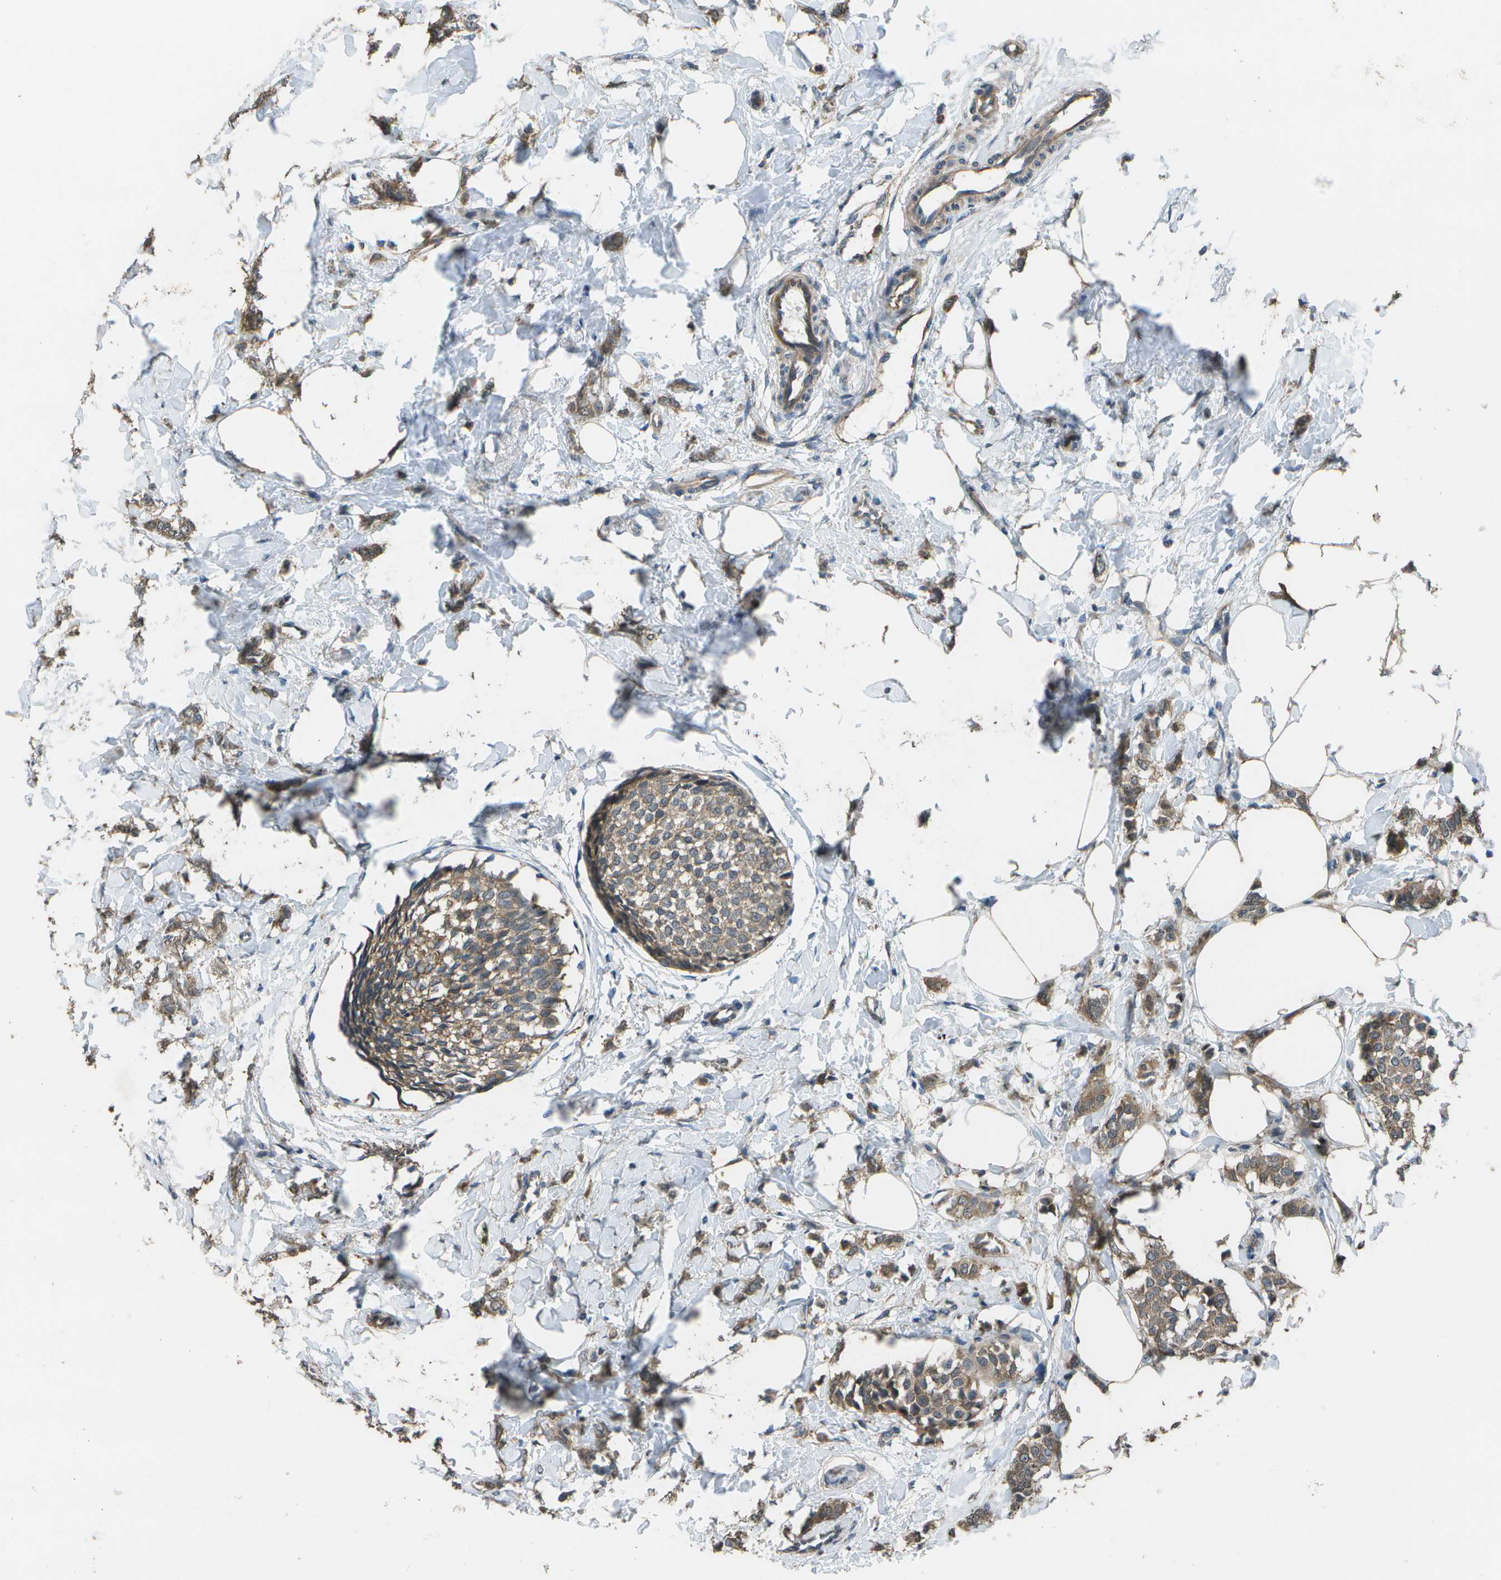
{"staining": {"intensity": "moderate", "quantity": ">75%", "location": "cytoplasmic/membranous"}, "tissue": "breast cancer", "cell_type": "Tumor cells", "image_type": "cancer", "snomed": [{"axis": "morphology", "description": "Lobular carcinoma, in situ"}, {"axis": "morphology", "description": "Lobular carcinoma"}, {"axis": "topography", "description": "Breast"}], "caption": "Immunohistochemistry staining of breast lobular carcinoma in situ, which reveals medium levels of moderate cytoplasmic/membranous positivity in about >75% of tumor cells indicating moderate cytoplasmic/membranous protein staining. The staining was performed using DAB (brown) for protein detection and nuclei were counterstained in hematoxylin (blue).", "gene": "CLNS1A", "patient": {"sex": "female", "age": 41}}